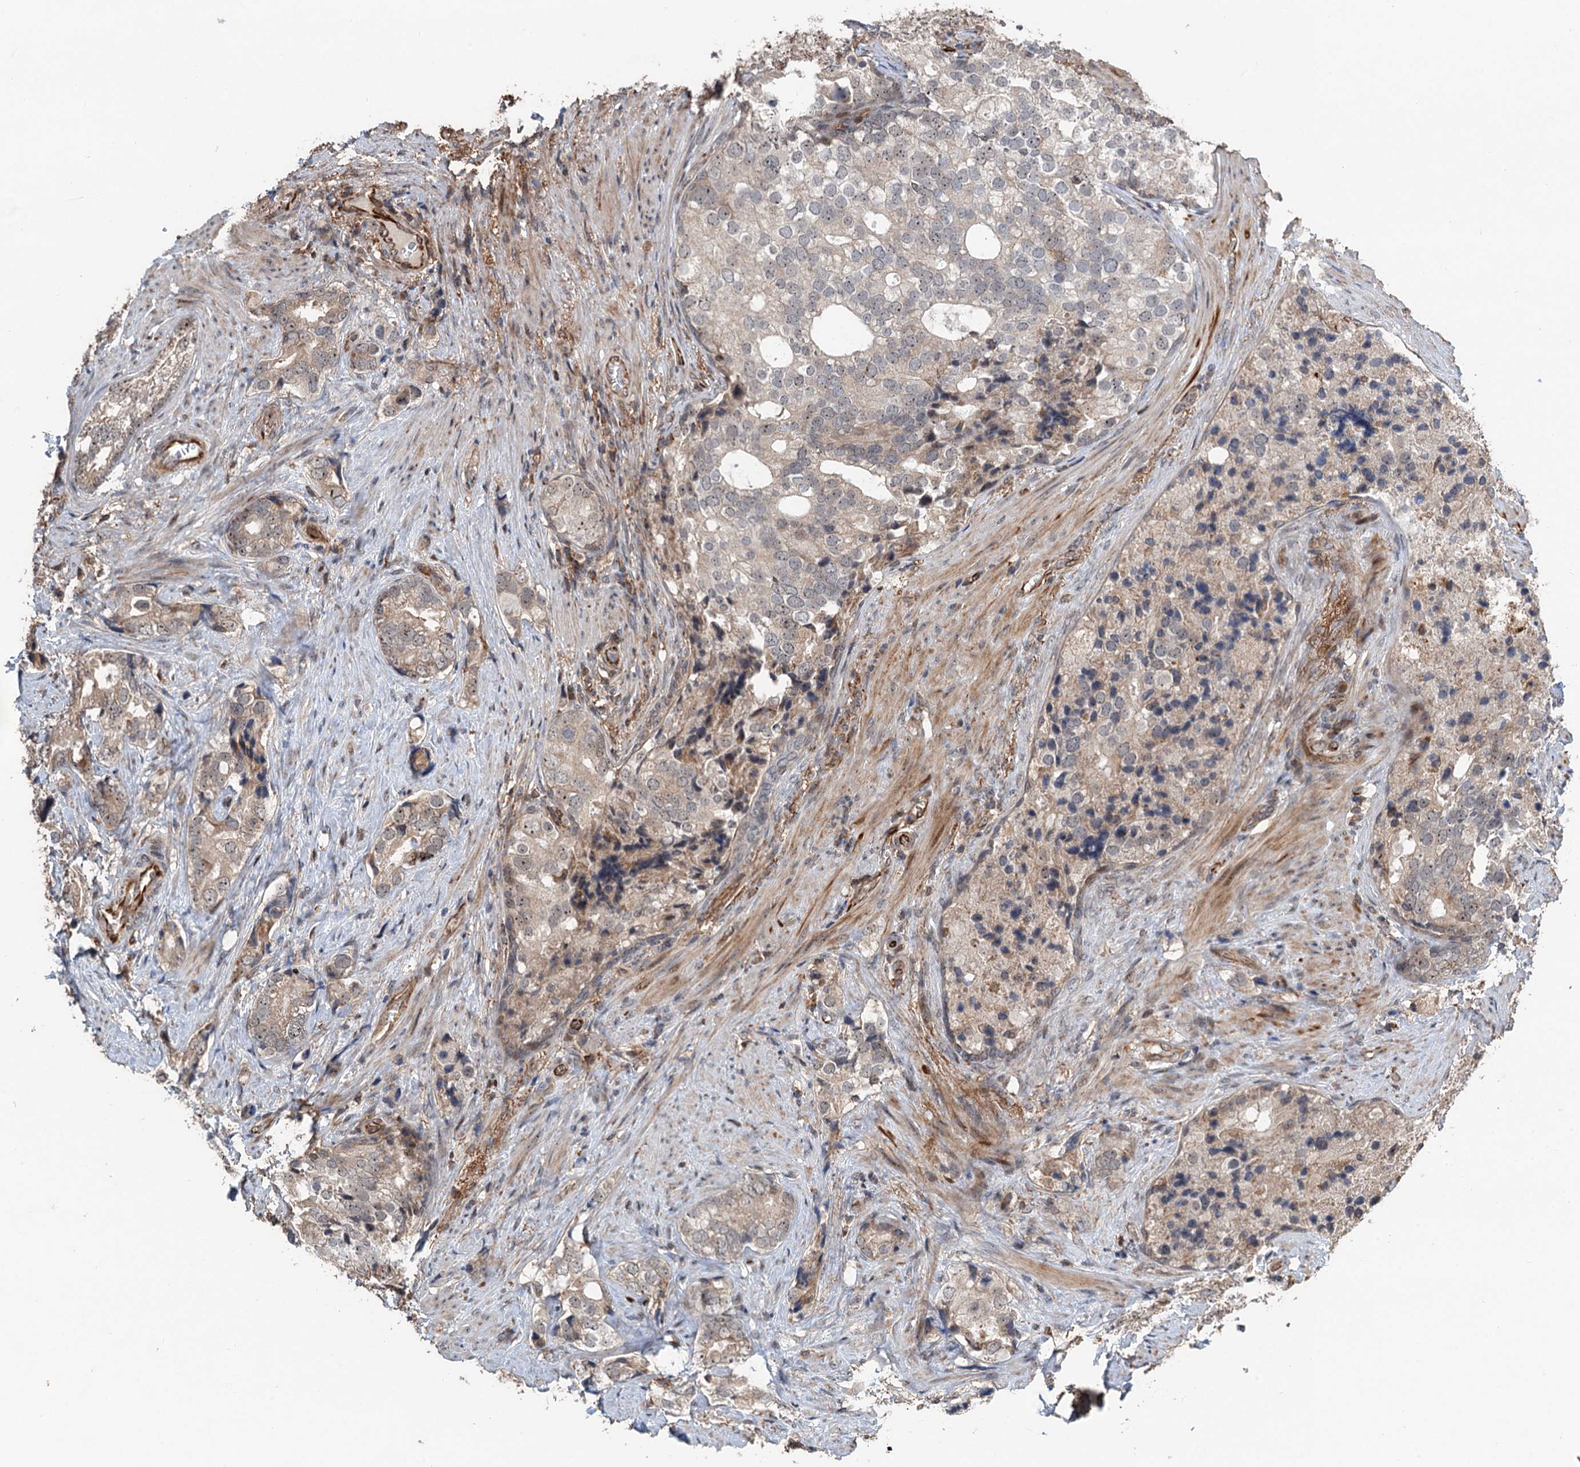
{"staining": {"intensity": "weak", "quantity": ">75%", "location": "cytoplasmic/membranous,nuclear"}, "tissue": "prostate cancer", "cell_type": "Tumor cells", "image_type": "cancer", "snomed": [{"axis": "morphology", "description": "Adenocarcinoma, High grade"}, {"axis": "topography", "description": "Prostate"}], "caption": "Prostate cancer stained with immunohistochemistry (IHC) displays weak cytoplasmic/membranous and nuclear positivity in about >75% of tumor cells. (DAB IHC with brightfield microscopy, high magnification).", "gene": "TMA16", "patient": {"sex": "male", "age": 75}}